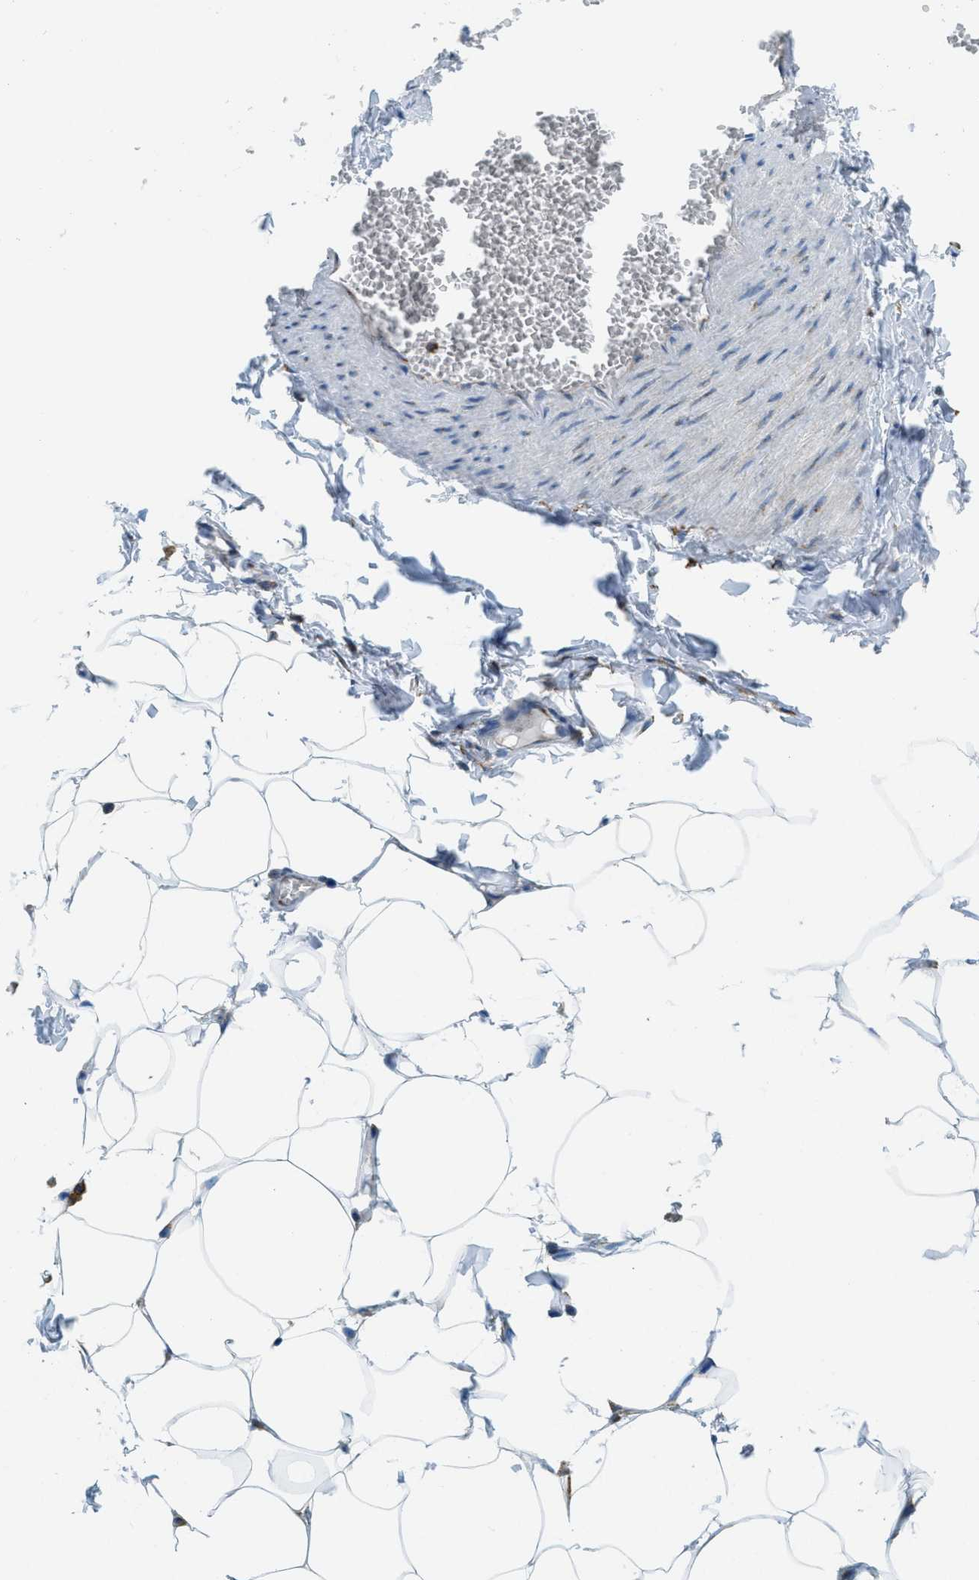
{"staining": {"intensity": "negative", "quantity": "none", "location": "none"}, "tissue": "adipose tissue", "cell_type": "Adipocytes", "image_type": "normal", "snomed": [{"axis": "morphology", "description": "Normal tissue, NOS"}, {"axis": "topography", "description": "Vascular tissue"}], "caption": "DAB (3,3'-diaminobenzidine) immunohistochemical staining of unremarkable human adipose tissue exhibits no significant positivity in adipocytes. (Stains: DAB (3,3'-diaminobenzidine) immunohistochemistry (IHC) with hematoxylin counter stain, Microscopy: brightfield microscopy at high magnification).", "gene": "AP2B1", "patient": {"sex": "male", "age": 41}}